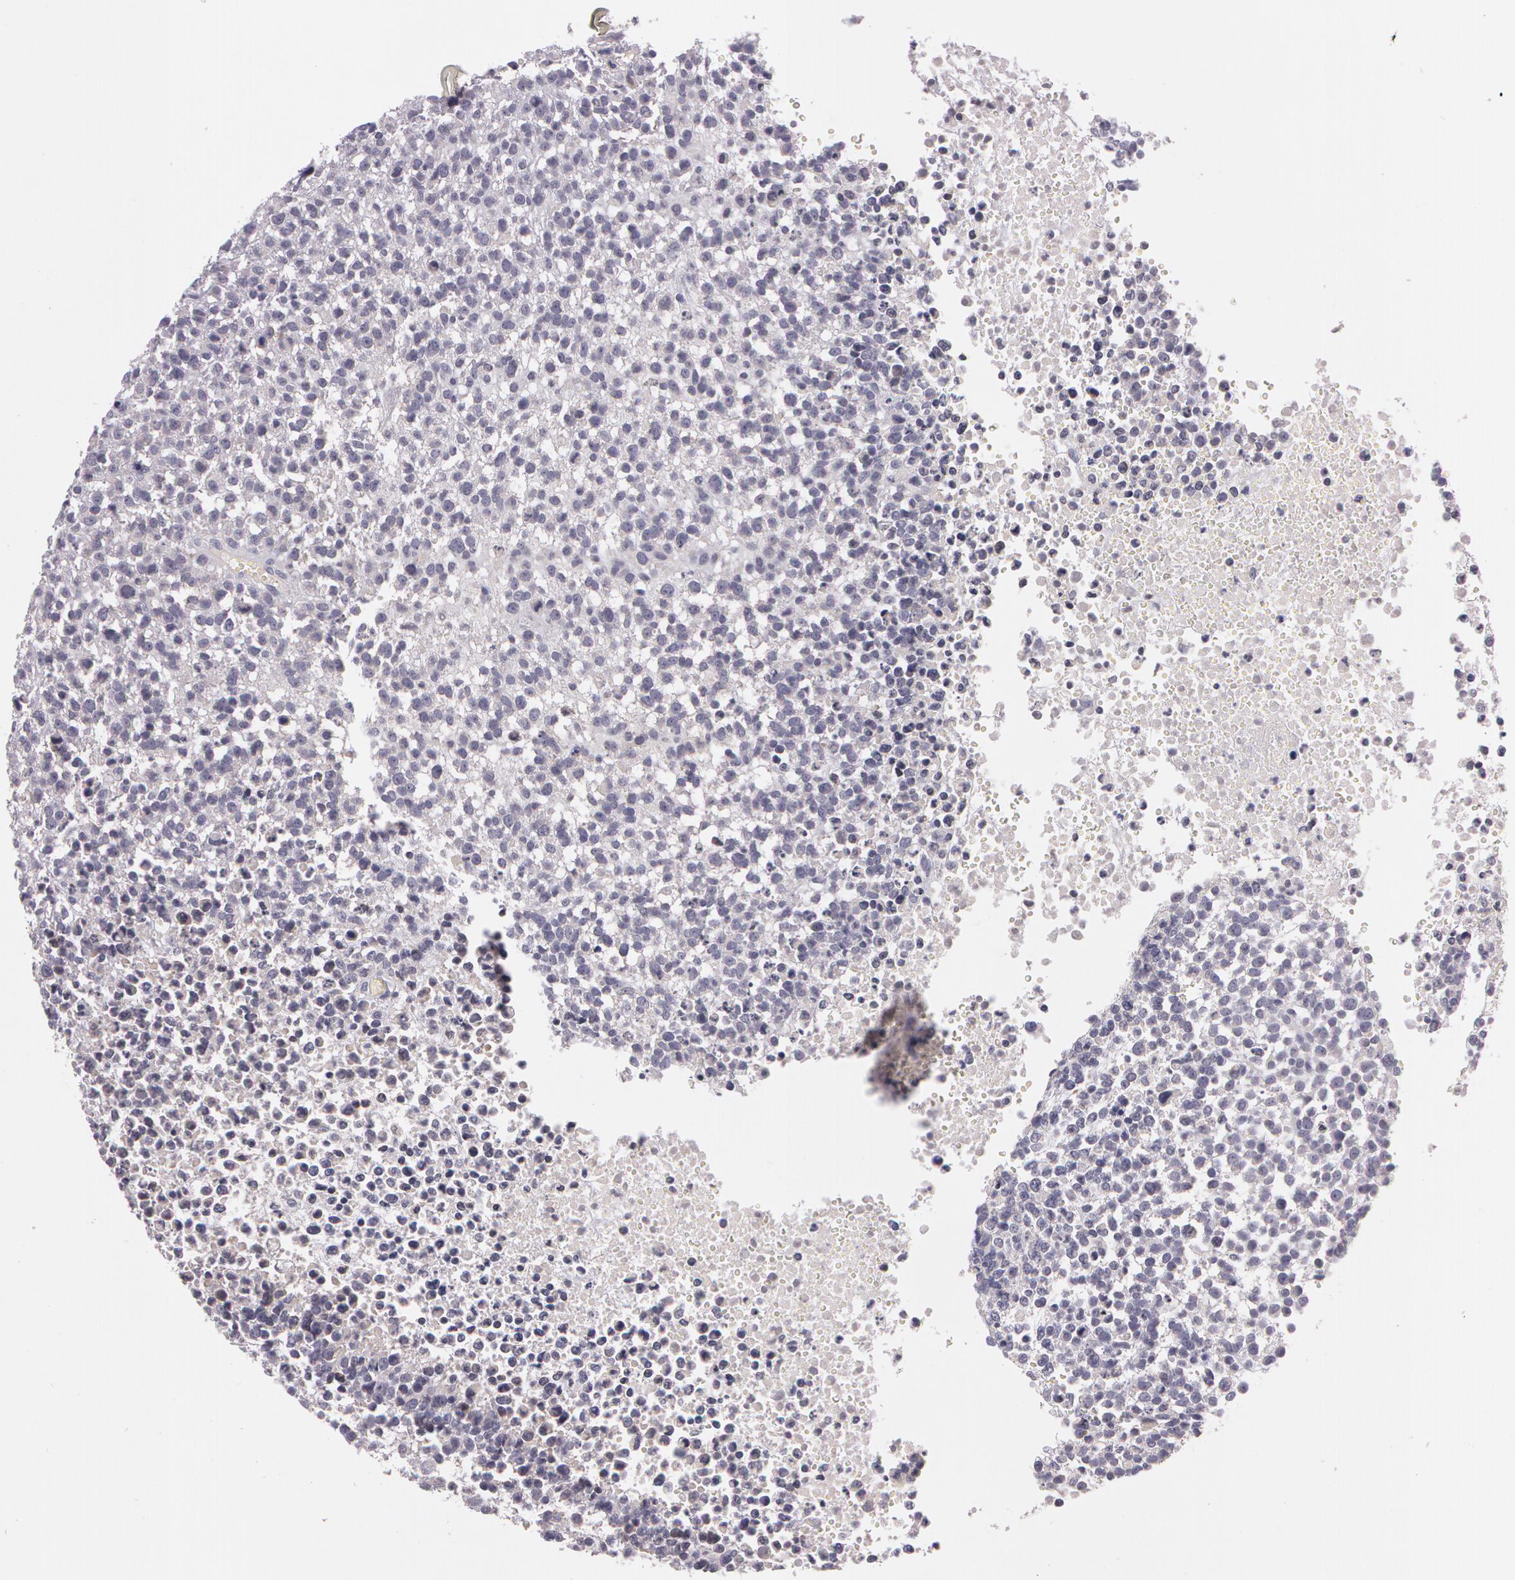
{"staining": {"intensity": "negative", "quantity": "none", "location": "none"}, "tissue": "glioma", "cell_type": "Tumor cells", "image_type": "cancer", "snomed": [{"axis": "morphology", "description": "Glioma, malignant, High grade"}, {"axis": "topography", "description": "Brain"}], "caption": "This is an immunohistochemistry histopathology image of high-grade glioma (malignant). There is no expression in tumor cells.", "gene": "MXRA5", "patient": {"sex": "male", "age": 66}}